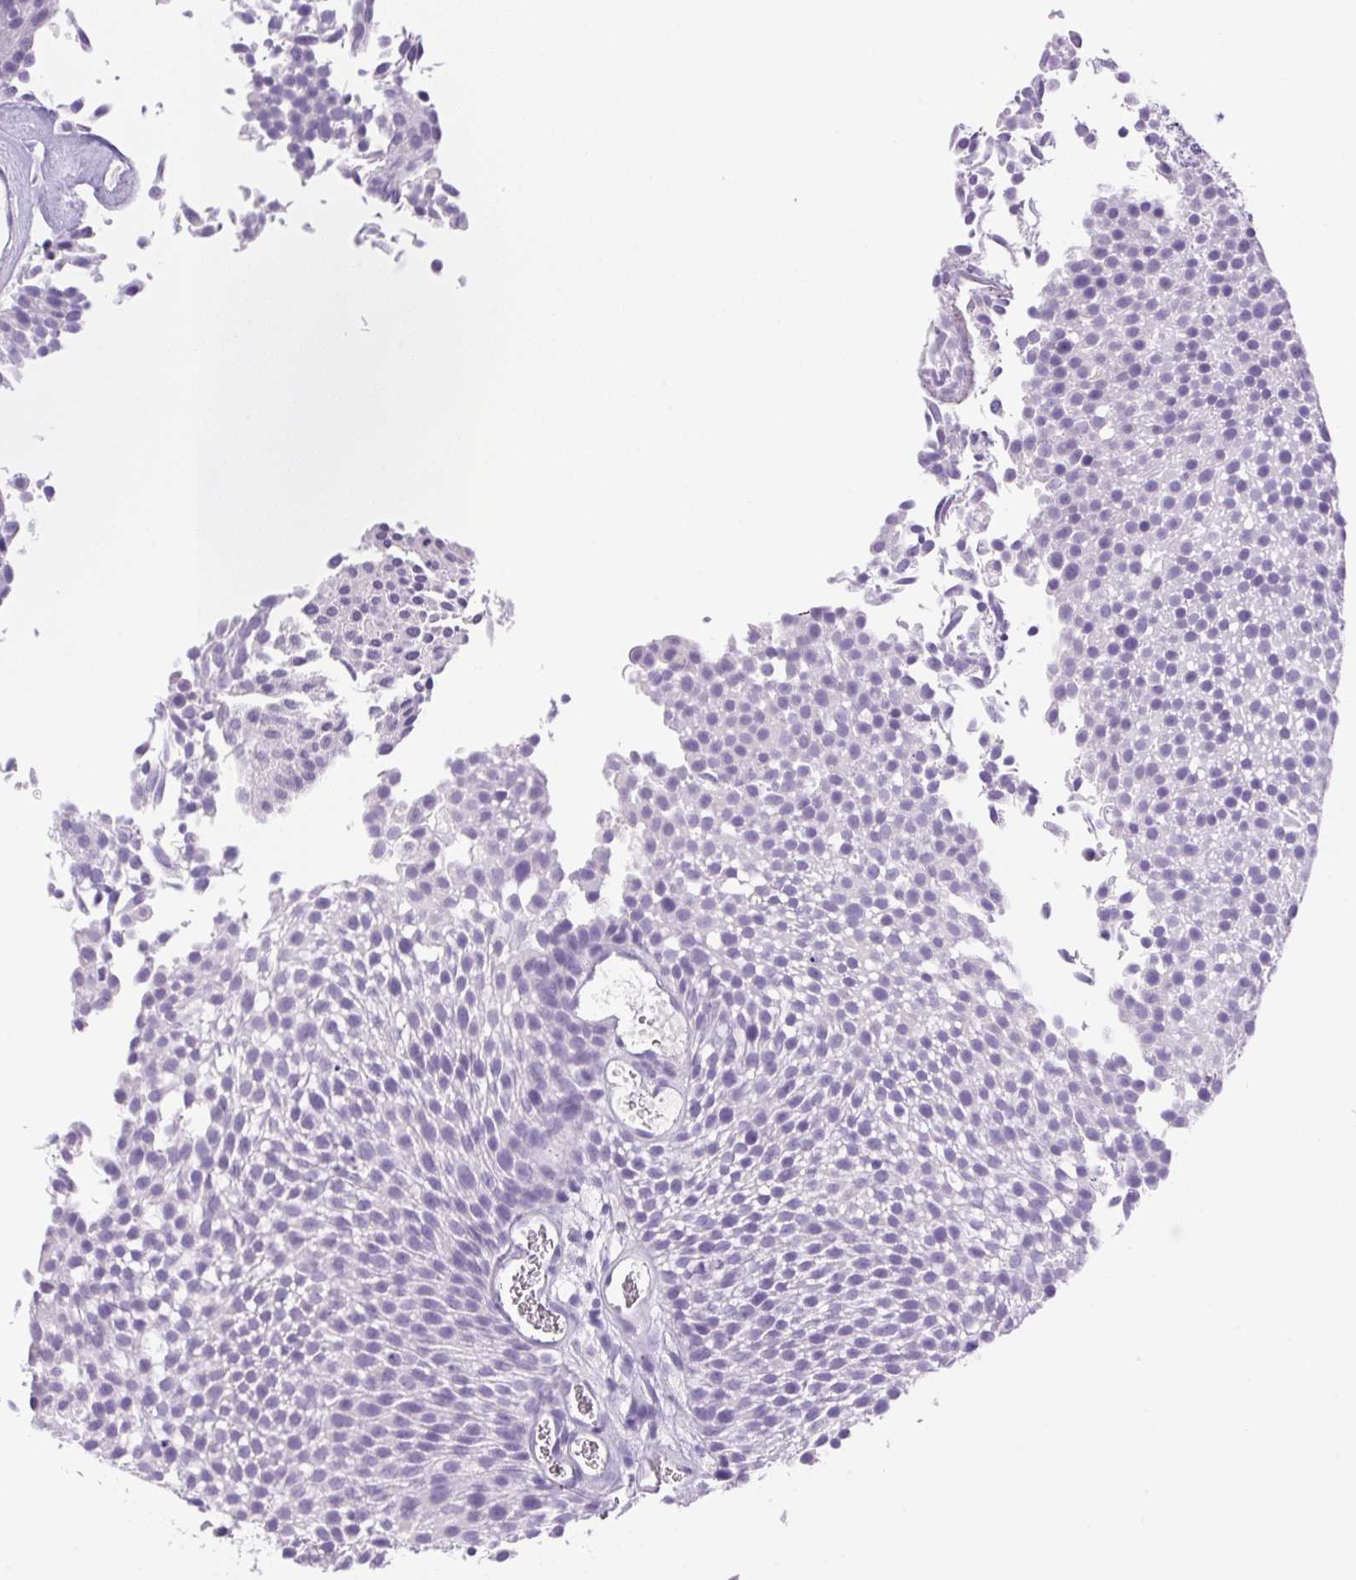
{"staining": {"intensity": "negative", "quantity": "none", "location": "none"}, "tissue": "urothelial cancer", "cell_type": "Tumor cells", "image_type": "cancer", "snomed": [{"axis": "morphology", "description": "Urothelial carcinoma, Low grade"}, {"axis": "topography", "description": "Urinary bladder"}], "caption": "High magnification brightfield microscopy of urothelial cancer stained with DAB (3,3'-diaminobenzidine) (brown) and counterstained with hematoxylin (blue): tumor cells show no significant staining. (Immunohistochemistry, brightfield microscopy, high magnification).", "gene": "PRRT1", "patient": {"sex": "female", "age": 79}}